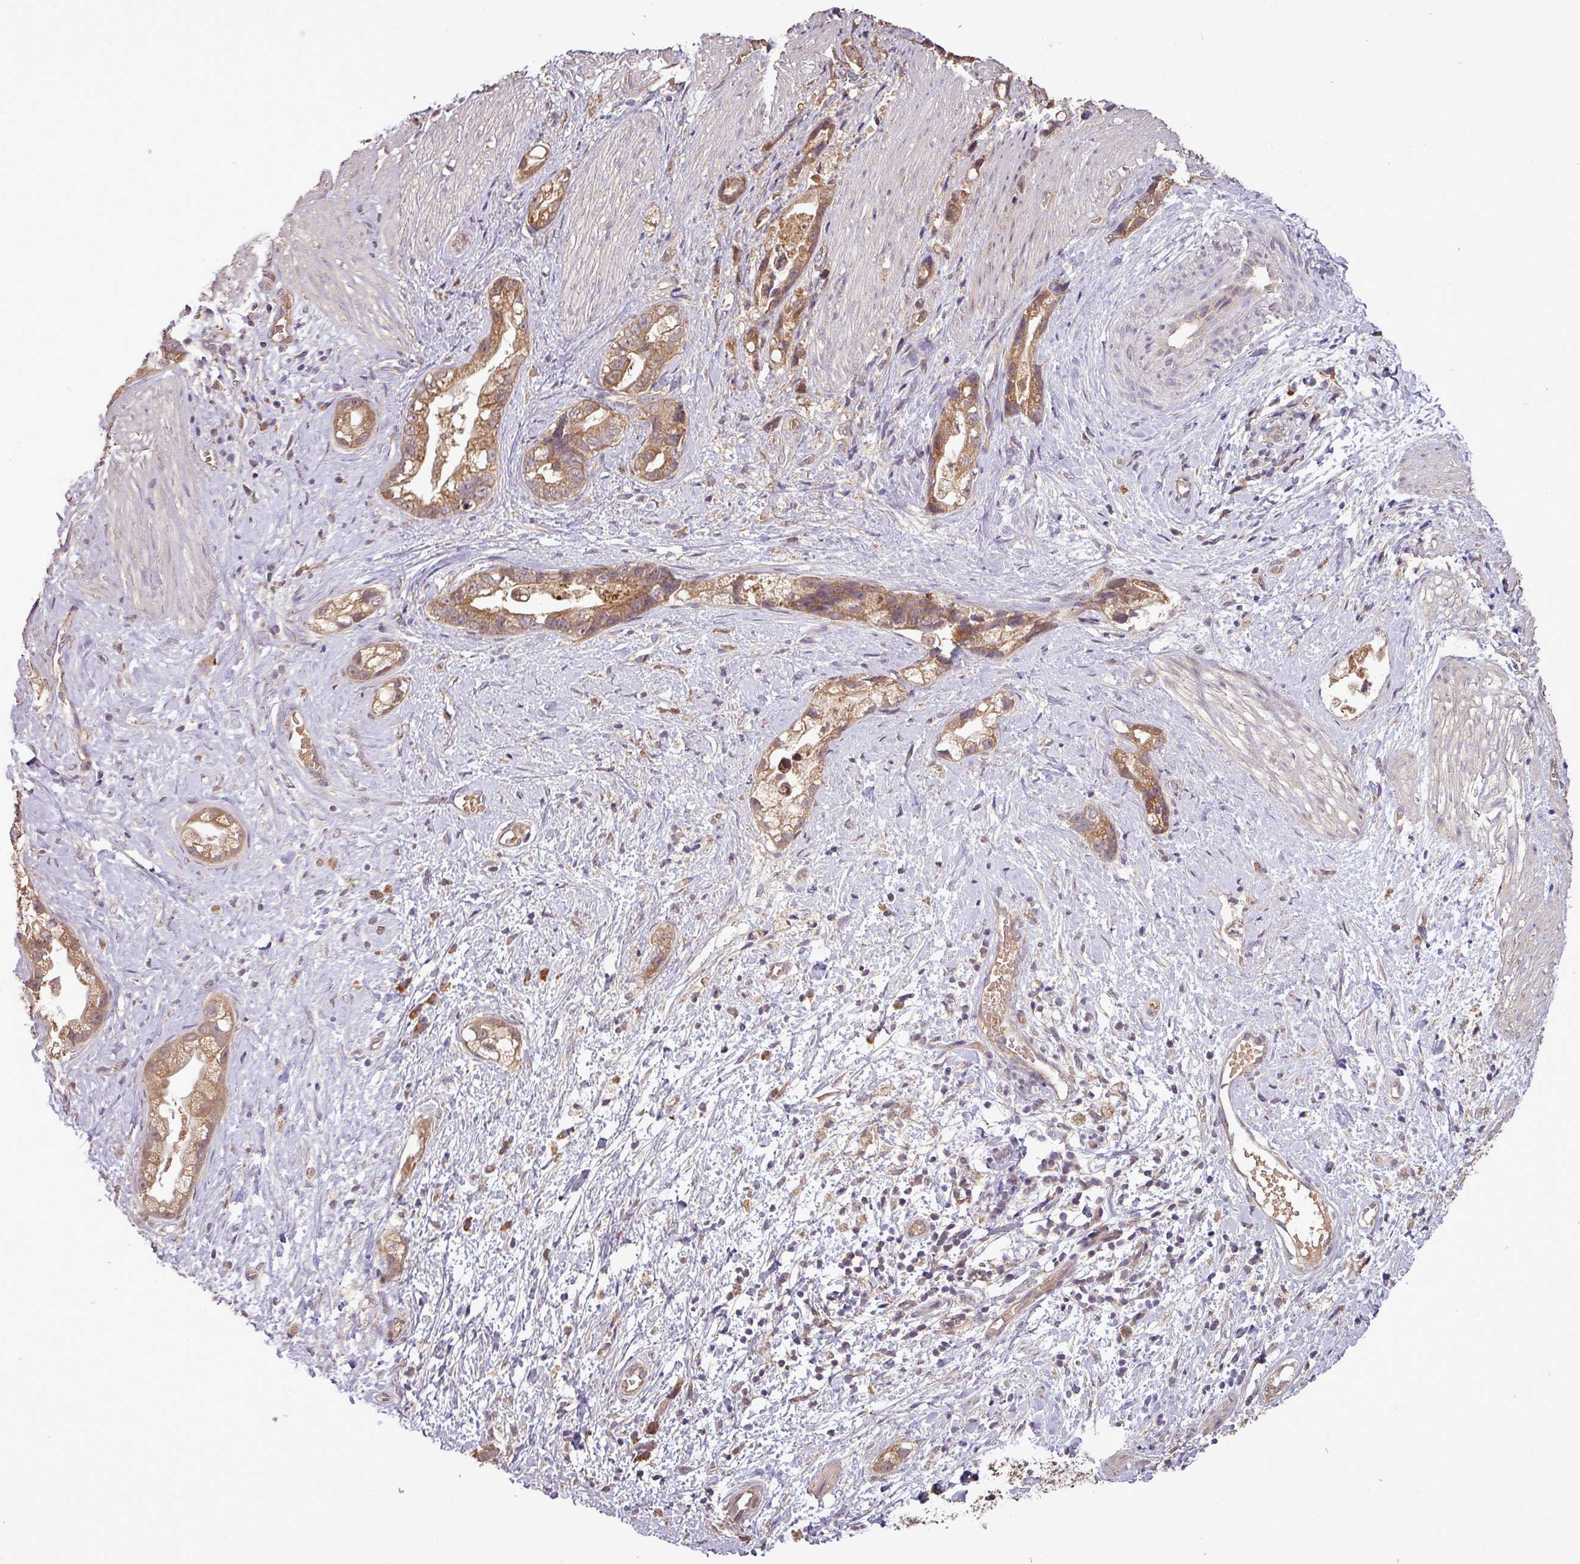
{"staining": {"intensity": "moderate", "quantity": ">75%", "location": "cytoplasmic/membranous"}, "tissue": "stomach cancer", "cell_type": "Tumor cells", "image_type": "cancer", "snomed": [{"axis": "morphology", "description": "Adenocarcinoma, NOS"}, {"axis": "topography", "description": "Stomach"}], "caption": "The image shows immunohistochemical staining of stomach cancer. There is moderate cytoplasmic/membranous staining is present in about >75% of tumor cells.", "gene": "NT5C3A", "patient": {"sex": "male", "age": 55}}